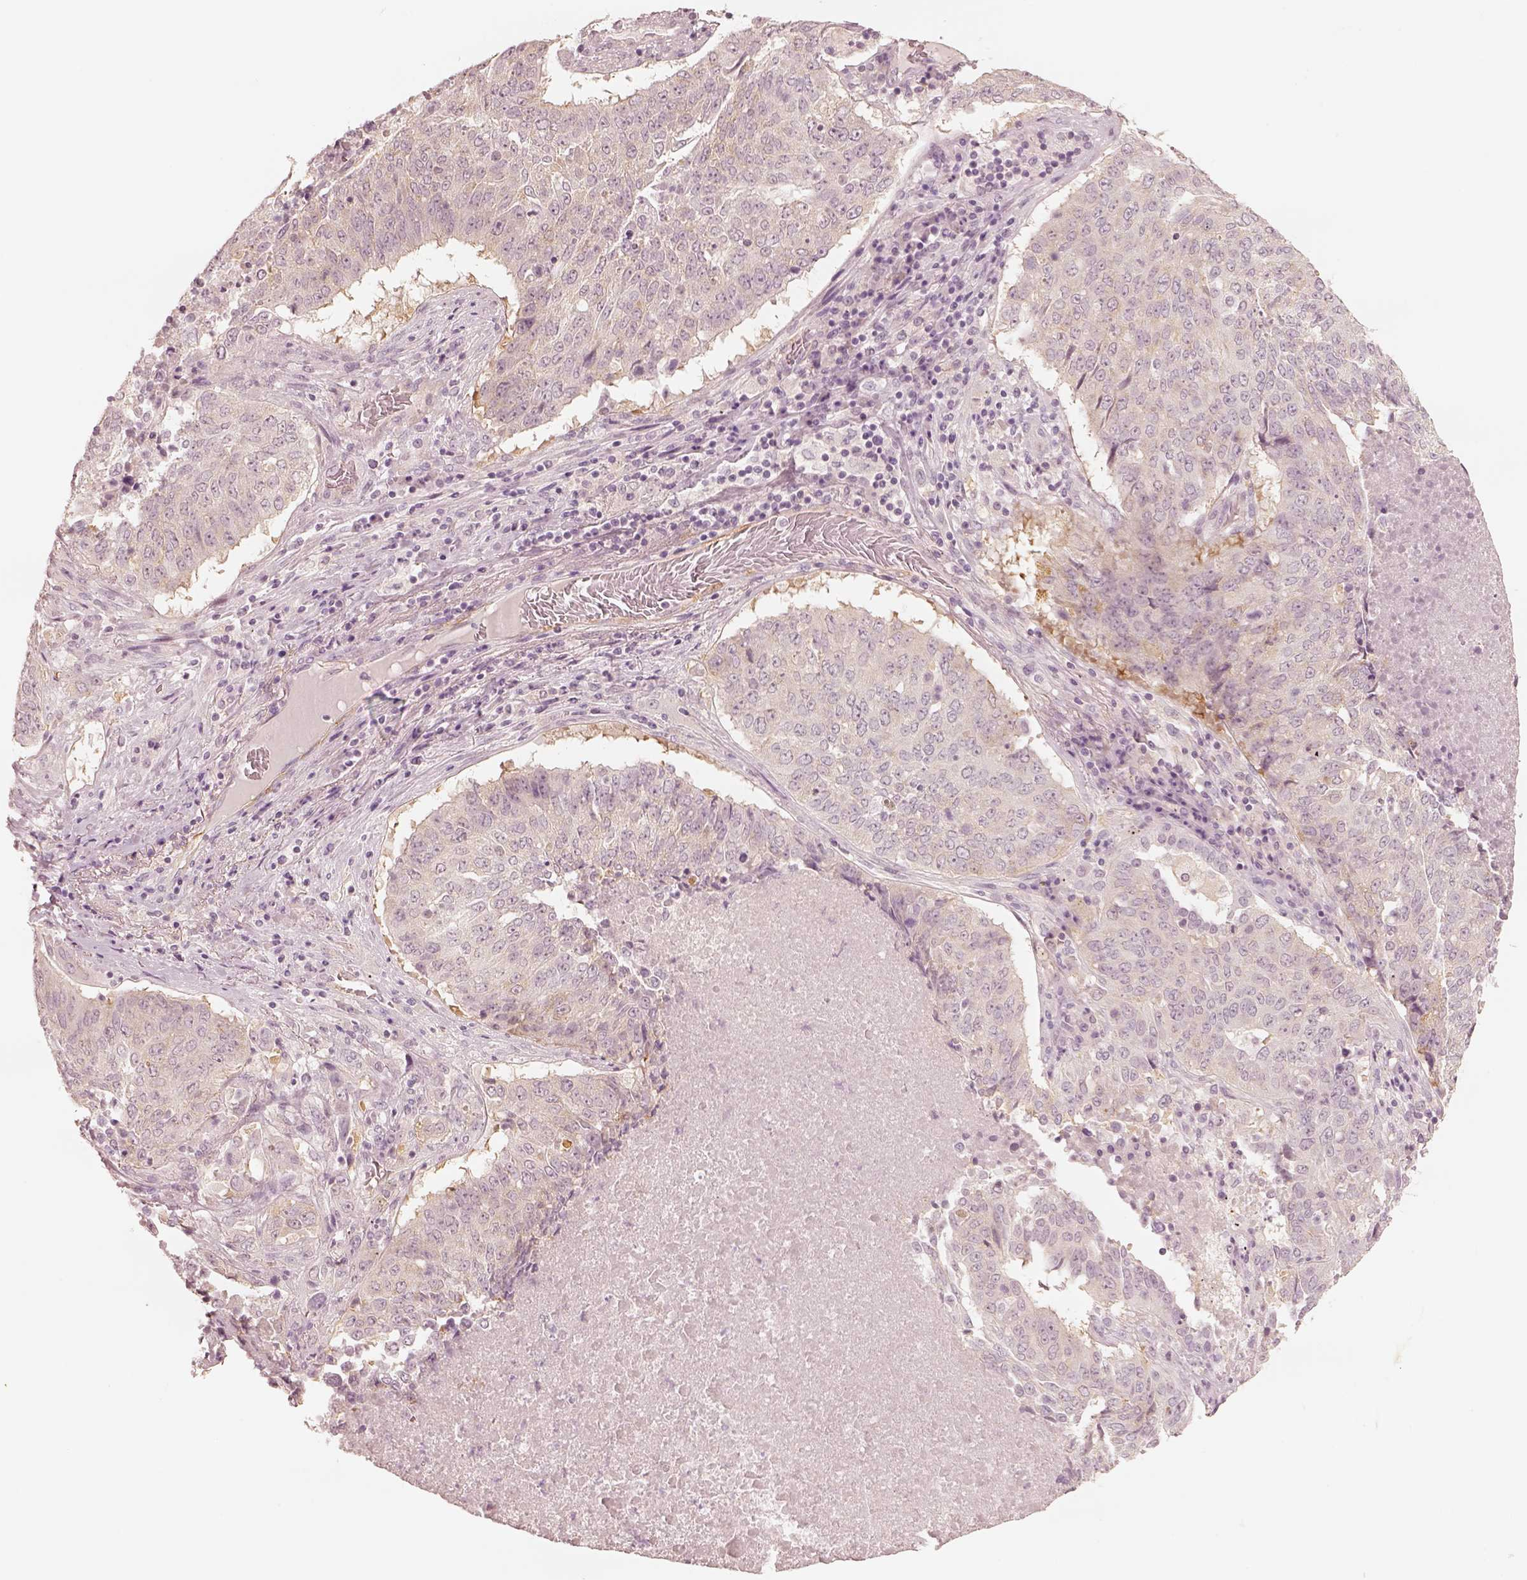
{"staining": {"intensity": "negative", "quantity": "none", "location": "none"}, "tissue": "lung cancer", "cell_type": "Tumor cells", "image_type": "cancer", "snomed": [{"axis": "morphology", "description": "Normal tissue, NOS"}, {"axis": "morphology", "description": "Squamous cell carcinoma, NOS"}, {"axis": "topography", "description": "Bronchus"}, {"axis": "topography", "description": "Lung"}], "caption": "Immunohistochemistry (IHC) of lung cancer (squamous cell carcinoma) shows no positivity in tumor cells. The staining is performed using DAB (3,3'-diaminobenzidine) brown chromogen with nuclei counter-stained in using hematoxylin.", "gene": "DNAAF9", "patient": {"sex": "male", "age": 64}}